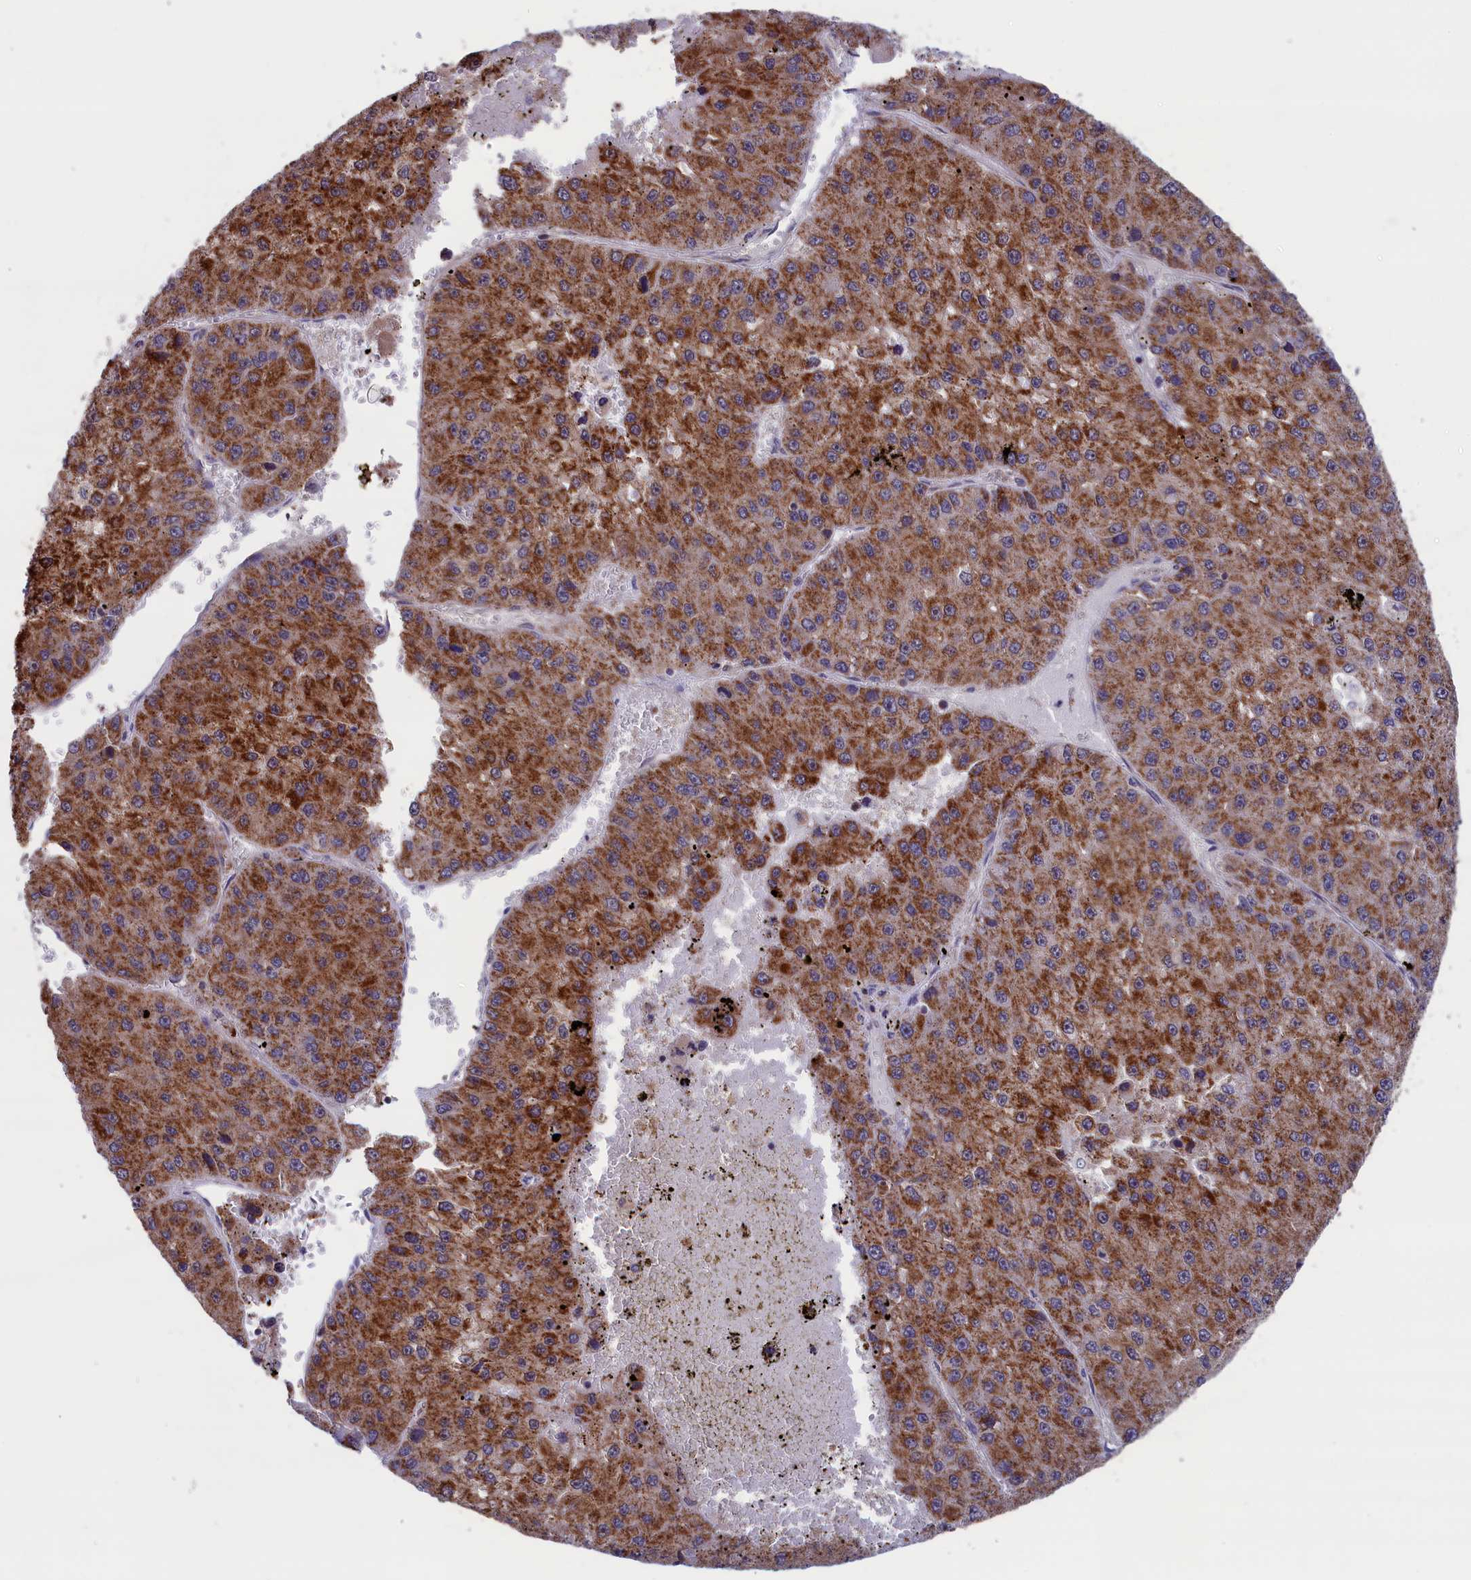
{"staining": {"intensity": "moderate", "quantity": ">75%", "location": "cytoplasmic/membranous"}, "tissue": "liver cancer", "cell_type": "Tumor cells", "image_type": "cancer", "snomed": [{"axis": "morphology", "description": "Carcinoma, Hepatocellular, NOS"}, {"axis": "topography", "description": "Liver"}], "caption": "IHC micrograph of neoplastic tissue: human hepatocellular carcinoma (liver) stained using immunohistochemistry displays medium levels of moderate protein expression localized specifically in the cytoplasmic/membranous of tumor cells, appearing as a cytoplasmic/membranous brown color.", "gene": "TIMM44", "patient": {"sex": "female", "age": 73}}